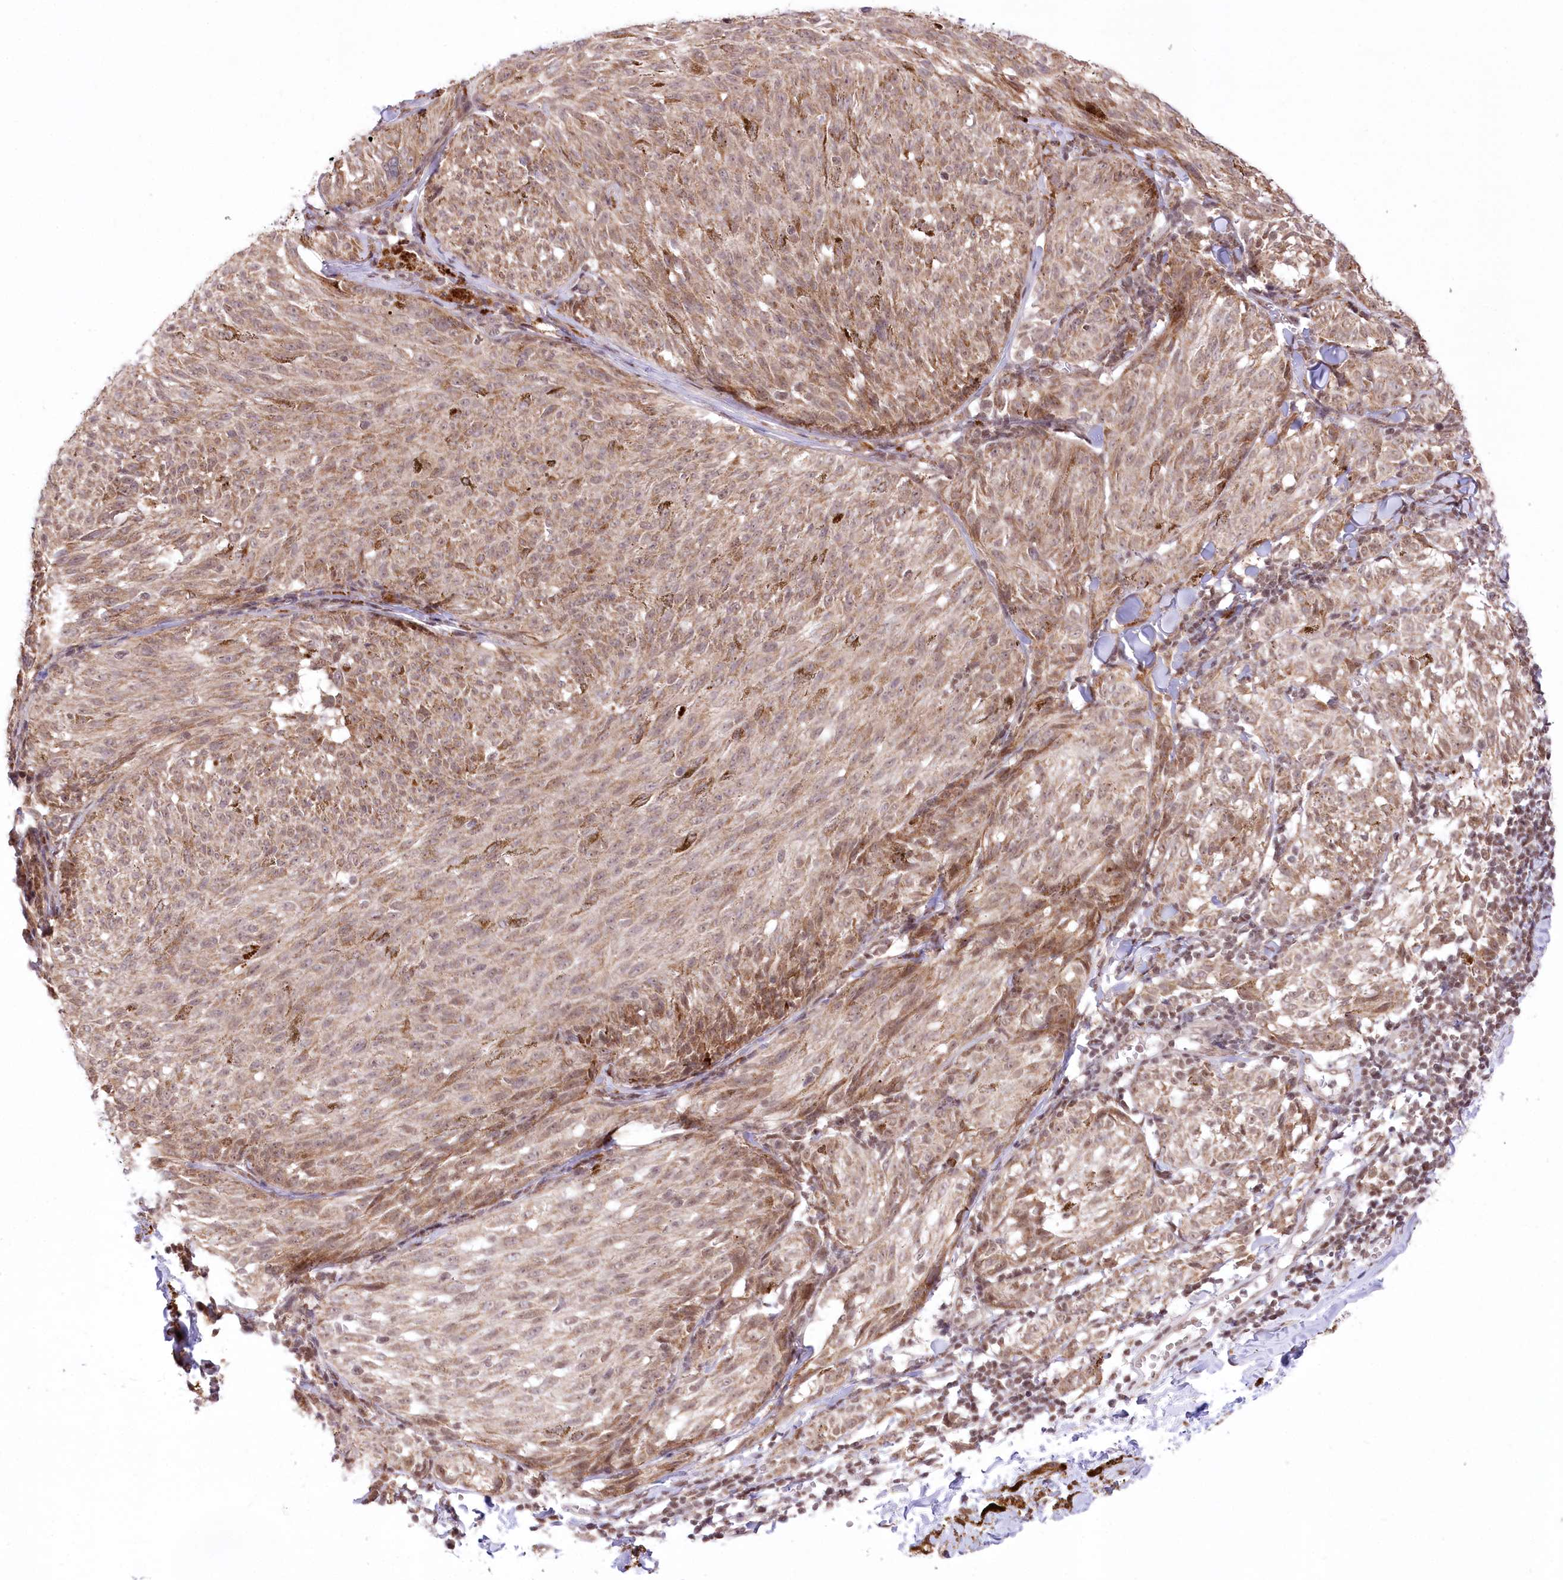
{"staining": {"intensity": "moderate", "quantity": ">75%", "location": "cytoplasmic/membranous"}, "tissue": "melanoma", "cell_type": "Tumor cells", "image_type": "cancer", "snomed": [{"axis": "morphology", "description": "Malignant melanoma, NOS"}, {"axis": "topography", "description": "Skin"}], "caption": "The immunohistochemical stain labels moderate cytoplasmic/membranous staining in tumor cells of melanoma tissue.", "gene": "ZMAT2", "patient": {"sex": "female", "age": 72}}